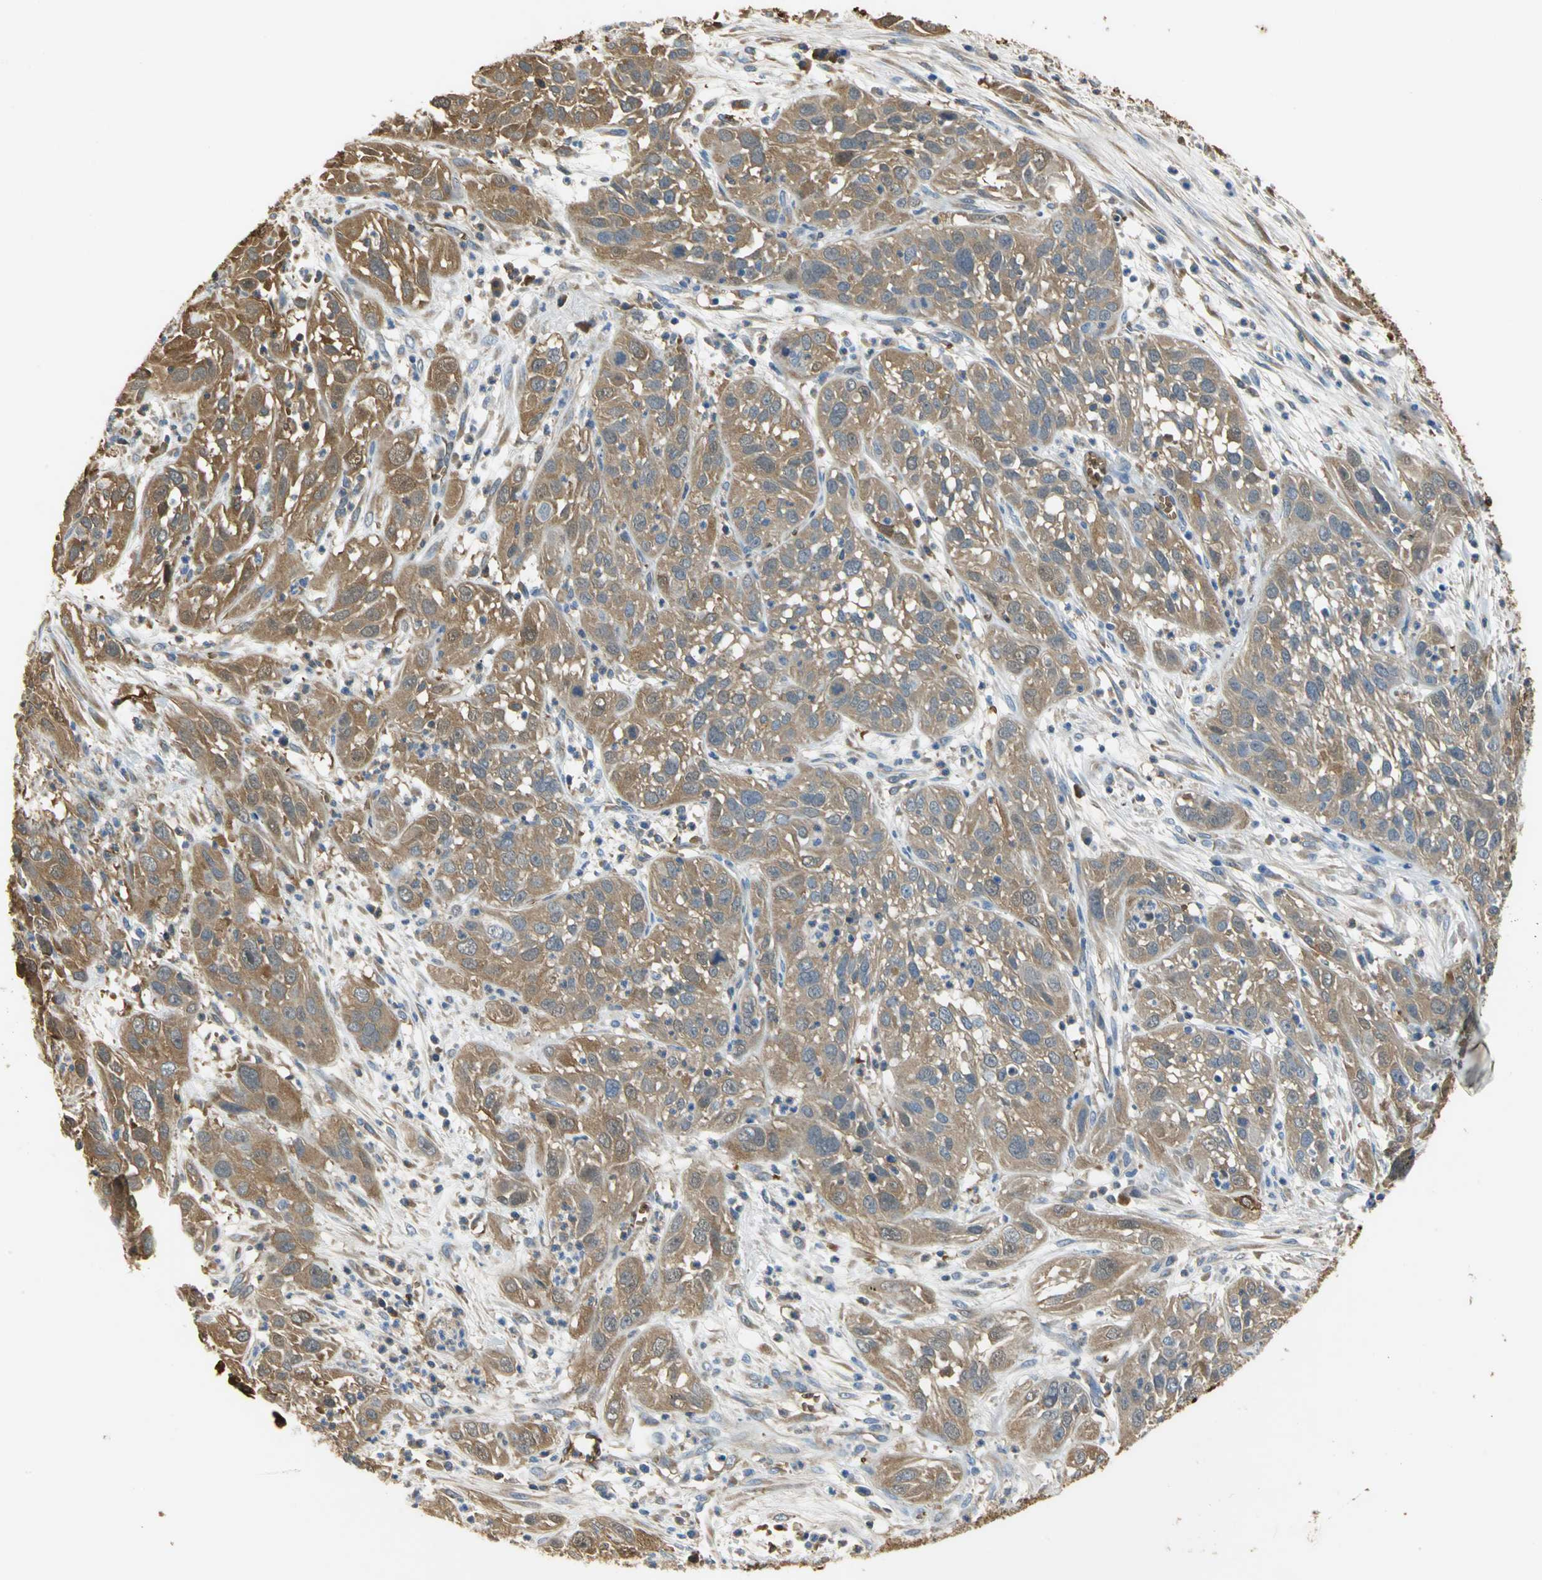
{"staining": {"intensity": "strong", "quantity": ">75%", "location": "cytoplasmic/membranous"}, "tissue": "cervical cancer", "cell_type": "Tumor cells", "image_type": "cancer", "snomed": [{"axis": "morphology", "description": "Squamous cell carcinoma, NOS"}, {"axis": "topography", "description": "Cervix"}], "caption": "The immunohistochemical stain highlights strong cytoplasmic/membranous positivity in tumor cells of cervical cancer (squamous cell carcinoma) tissue. (Brightfield microscopy of DAB IHC at high magnification).", "gene": "TREM1", "patient": {"sex": "female", "age": 32}}